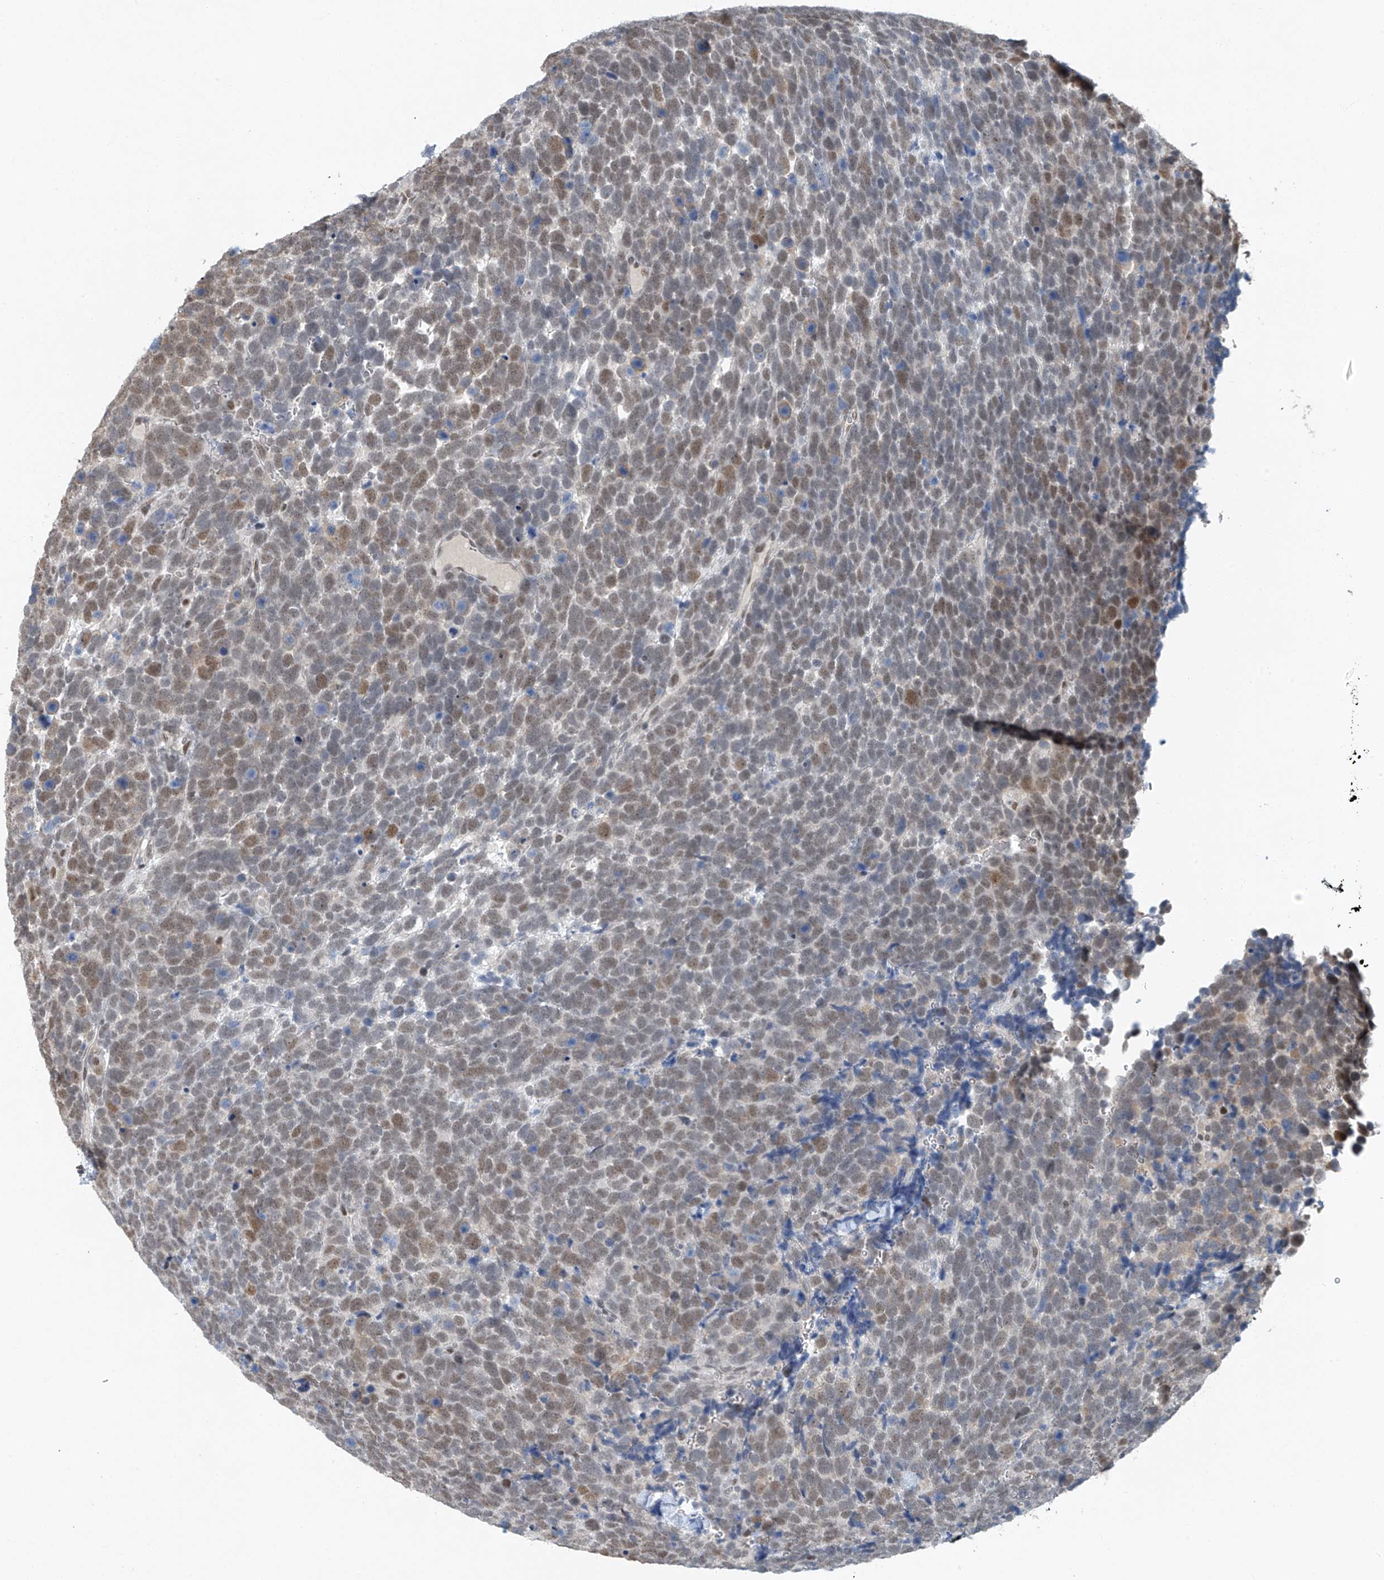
{"staining": {"intensity": "moderate", "quantity": "25%-75%", "location": "nuclear"}, "tissue": "urothelial cancer", "cell_type": "Tumor cells", "image_type": "cancer", "snomed": [{"axis": "morphology", "description": "Urothelial carcinoma, High grade"}, {"axis": "topography", "description": "Urinary bladder"}], "caption": "Tumor cells reveal moderate nuclear staining in about 25%-75% of cells in urothelial cancer. Nuclei are stained in blue.", "gene": "TAF8", "patient": {"sex": "female", "age": 82}}